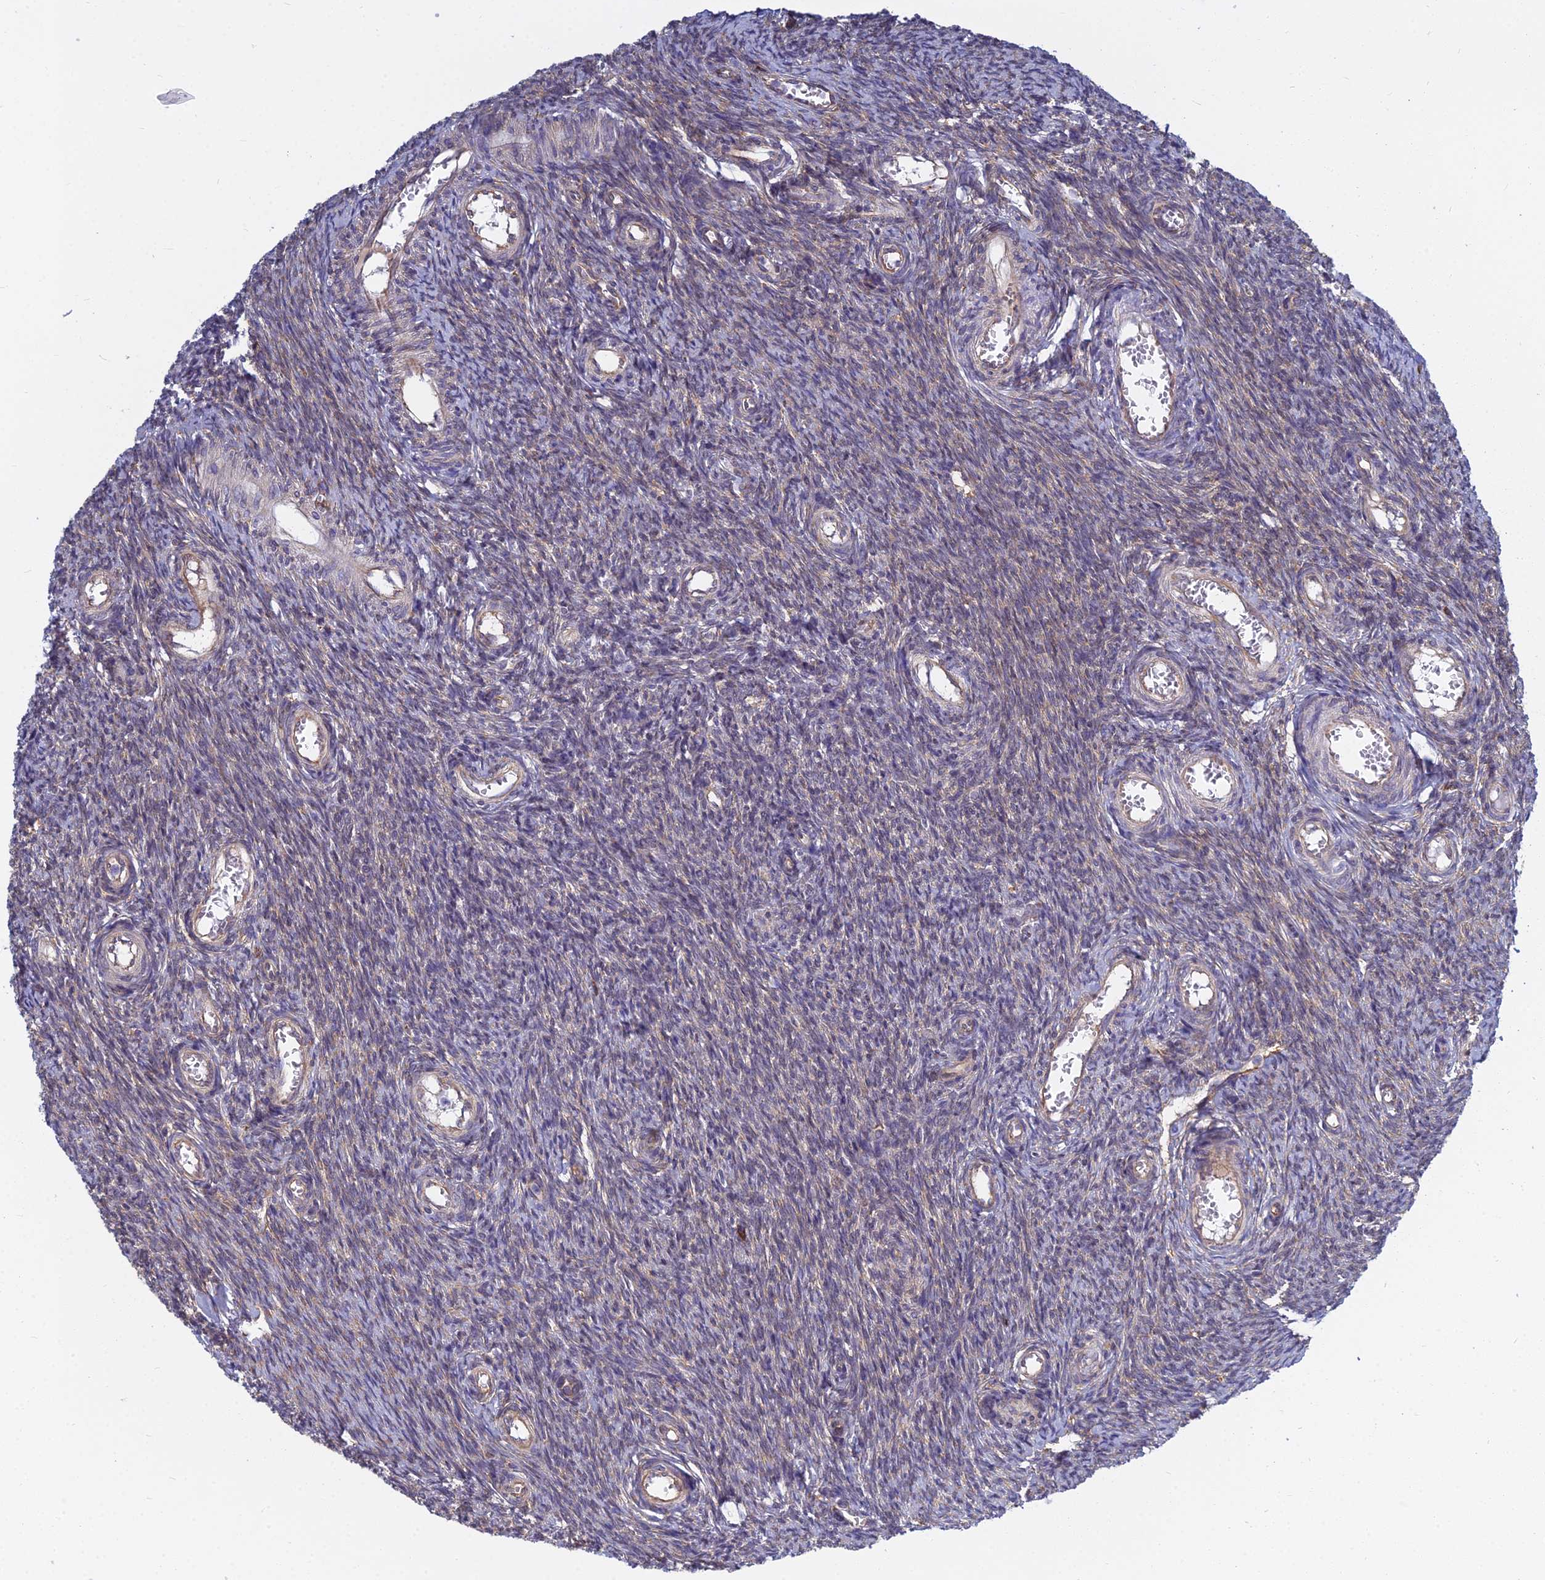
{"staining": {"intensity": "weak", "quantity": "25%-75%", "location": "cytoplasmic/membranous"}, "tissue": "ovary", "cell_type": "Follicle cells", "image_type": "normal", "snomed": [{"axis": "morphology", "description": "Normal tissue, NOS"}, {"axis": "topography", "description": "Ovary"}], "caption": "Immunohistochemical staining of benign human ovary reveals weak cytoplasmic/membranous protein staining in about 25%-75% of follicle cells. (DAB (3,3'-diaminobenzidine) IHC, brown staining for protein, blue staining for nuclei).", "gene": "KIAA1143", "patient": {"sex": "female", "age": 44}}